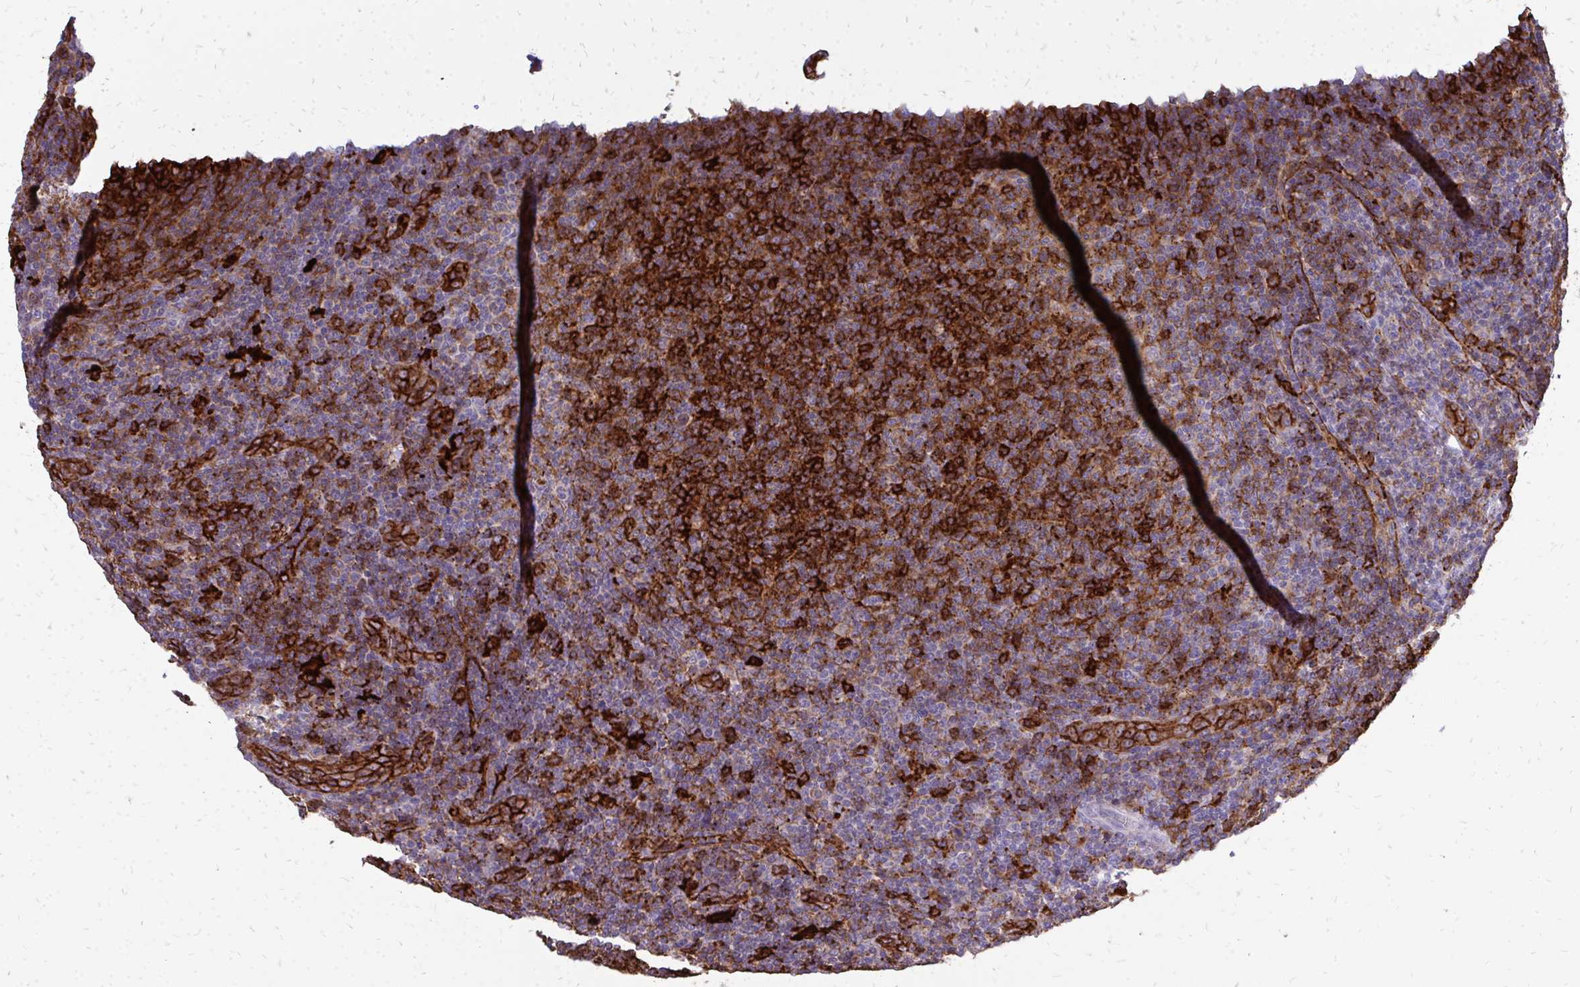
{"staining": {"intensity": "strong", "quantity": "25%-75%", "location": "cytoplasmic/membranous"}, "tissue": "lymphoma", "cell_type": "Tumor cells", "image_type": "cancer", "snomed": [{"axis": "morphology", "description": "Malignant lymphoma, non-Hodgkin's type, Low grade"}, {"axis": "topography", "description": "Lymph node"}], "caption": "Lymphoma stained with a protein marker shows strong staining in tumor cells.", "gene": "MARCKSL1", "patient": {"sex": "male", "age": 66}}